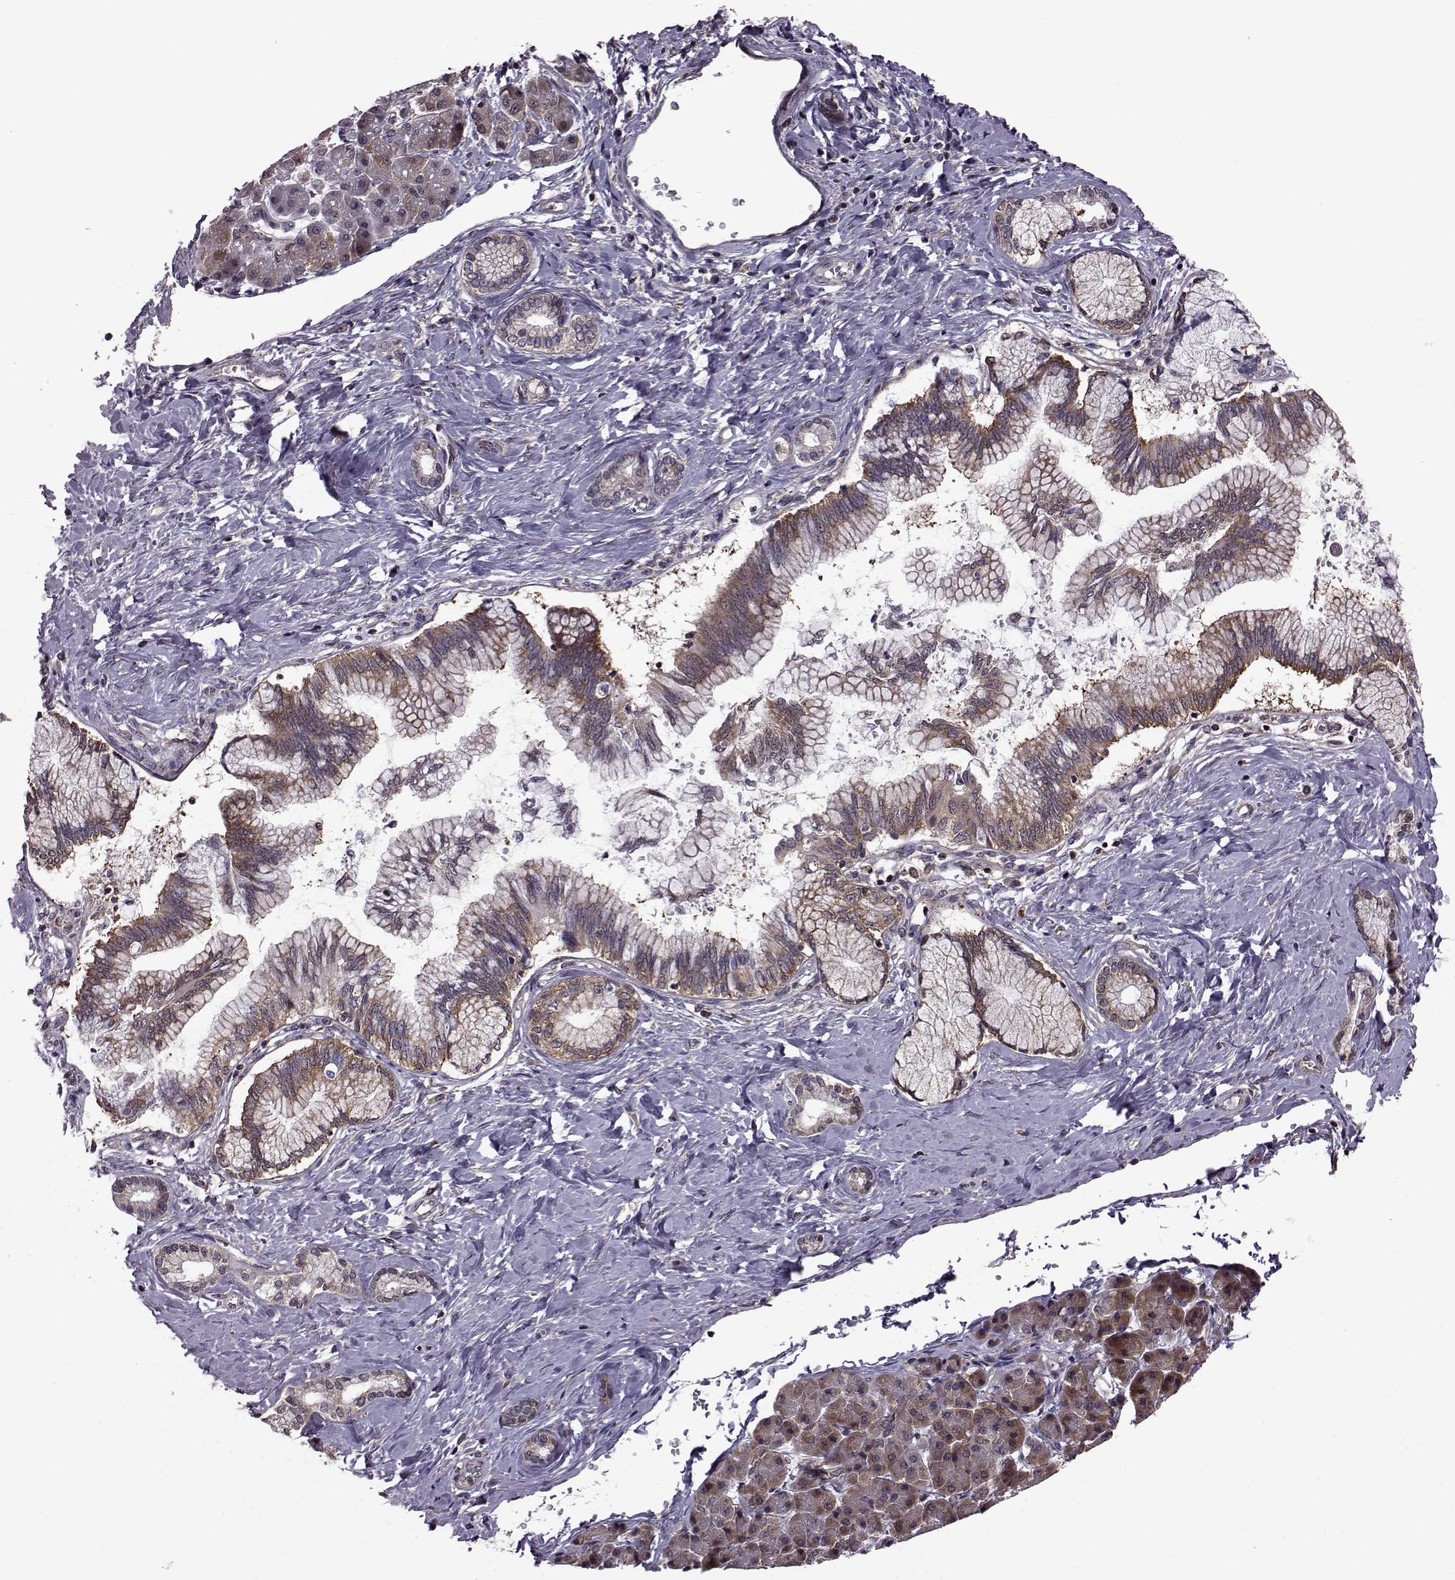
{"staining": {"intensity": "strong", "quantity": ">75%", "location": "cytoplasmic/membranous"}, "tissue": "pancreatic cancer", "cell_type": "Tumor cells", "image_type": "cancer", "snomed": [{"axis": "morphology", "description": "Adenocarcinoma, NOS"}, {"axis": "topography", "description": "Pancreas"}], "caption": "Strong cytoplasmic/membranous protein expression is identified in approximately >75% of tumor cells in pancreatic cancer (adenocarcinoma). The staining is performed using DAB (3,3'-diaminobenzidine) brown chromogen to label protein expression. The nuclei are counter-stained blue using hematoxylin.", "gene": "URI1", "patient": {"sex": "female", "age": 73}}